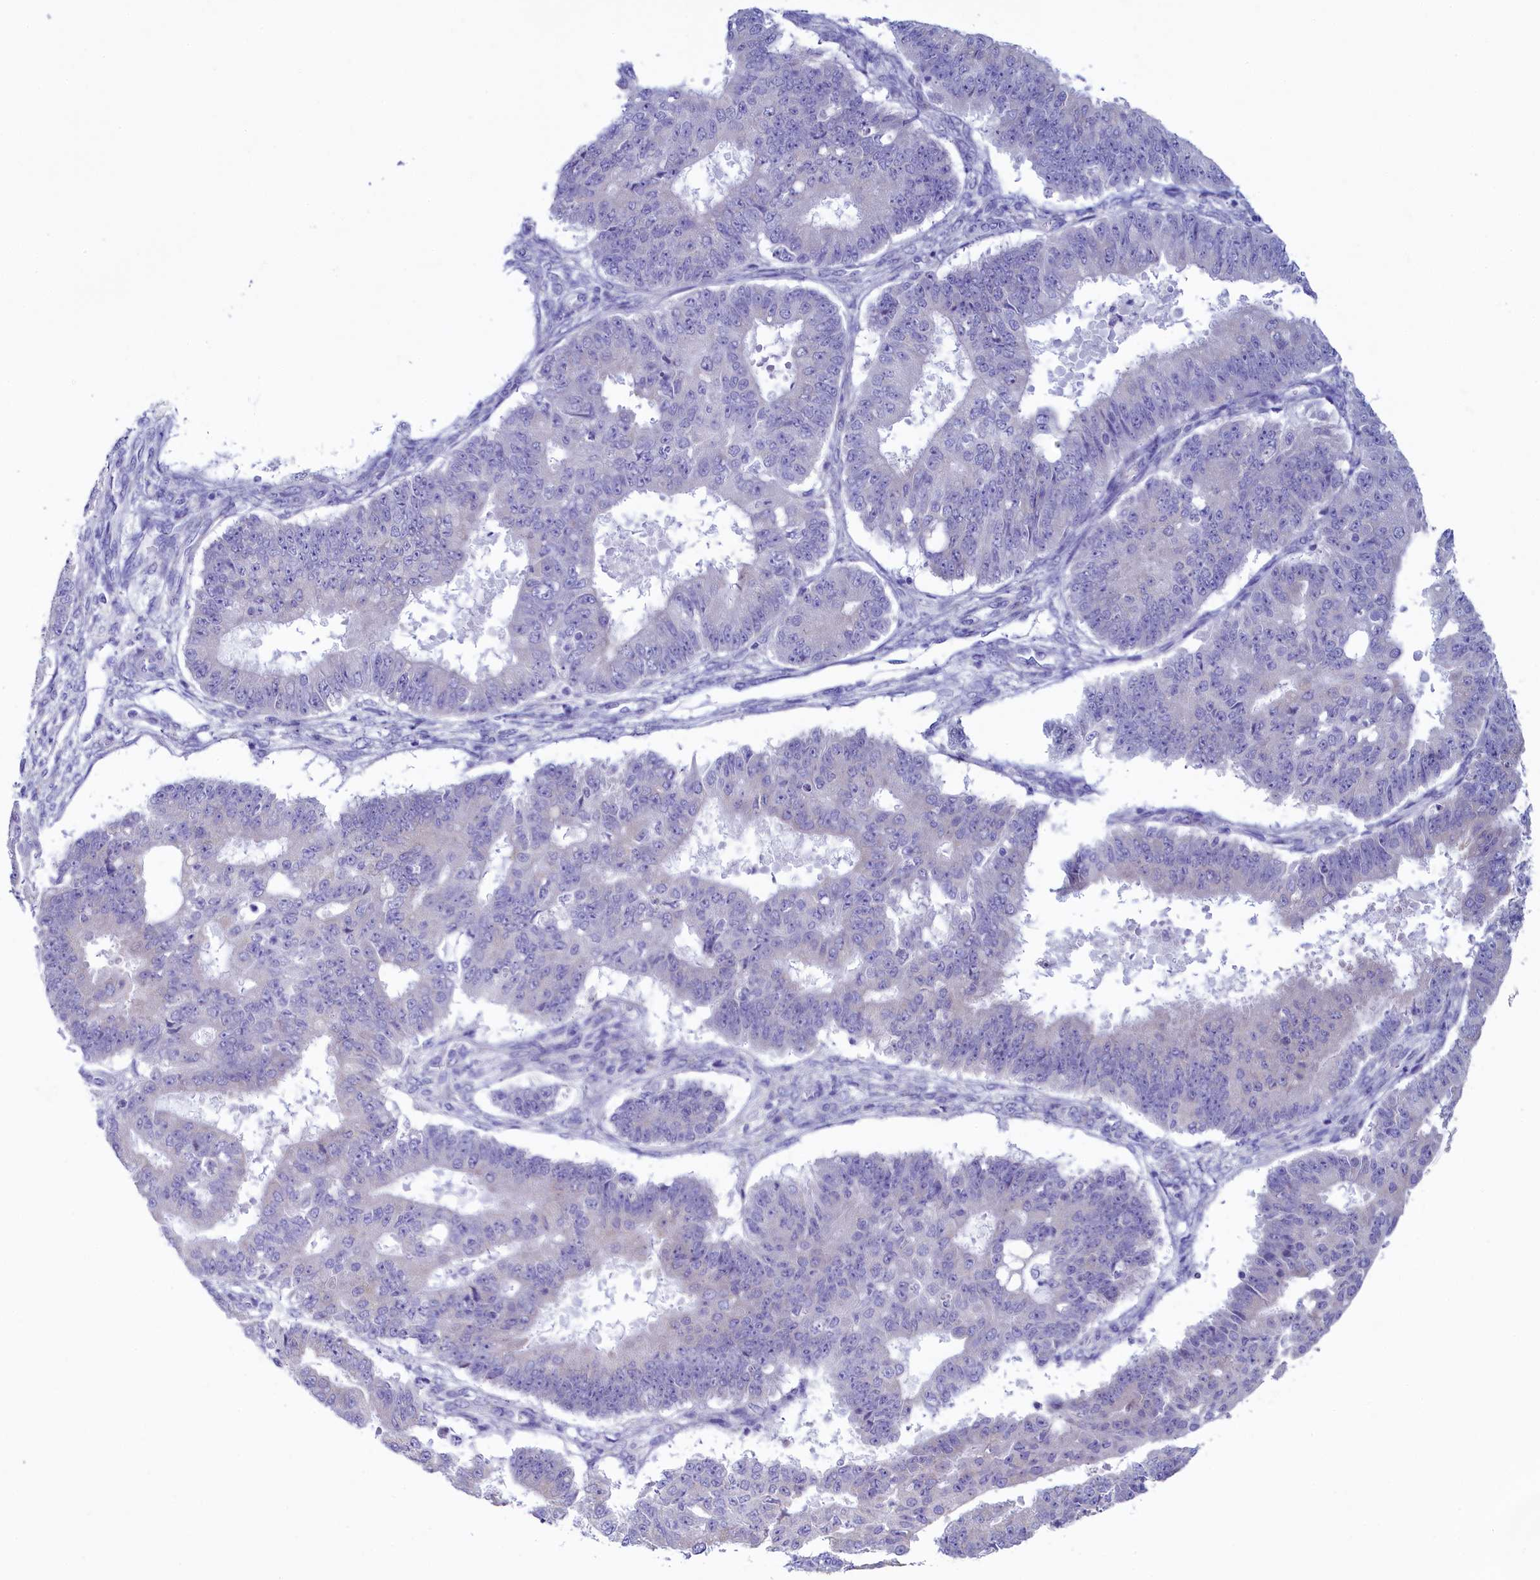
{"staining": {"intensity": "negative", "quantity": "none", "location": "none"}, "tissue": "ovarian cancer", "cell_type": "Tumor cells", "image_type": "cancer", "snomed": [{"axis": "morphology", "description": "Carcinoma, endometroid"}, {"axis": "topography", "description": "Appendix"}, {"axis": "topography", "description": "Ovary"}], "caption": "IHC micrograph of neoplastic tissue: human endometroid carcinoma (ovarian) stained with DAB exhibits no significant protein positivity in tumor cells.", "gene": "SKA3", "patient": {"sex": "female", "age": 42}}